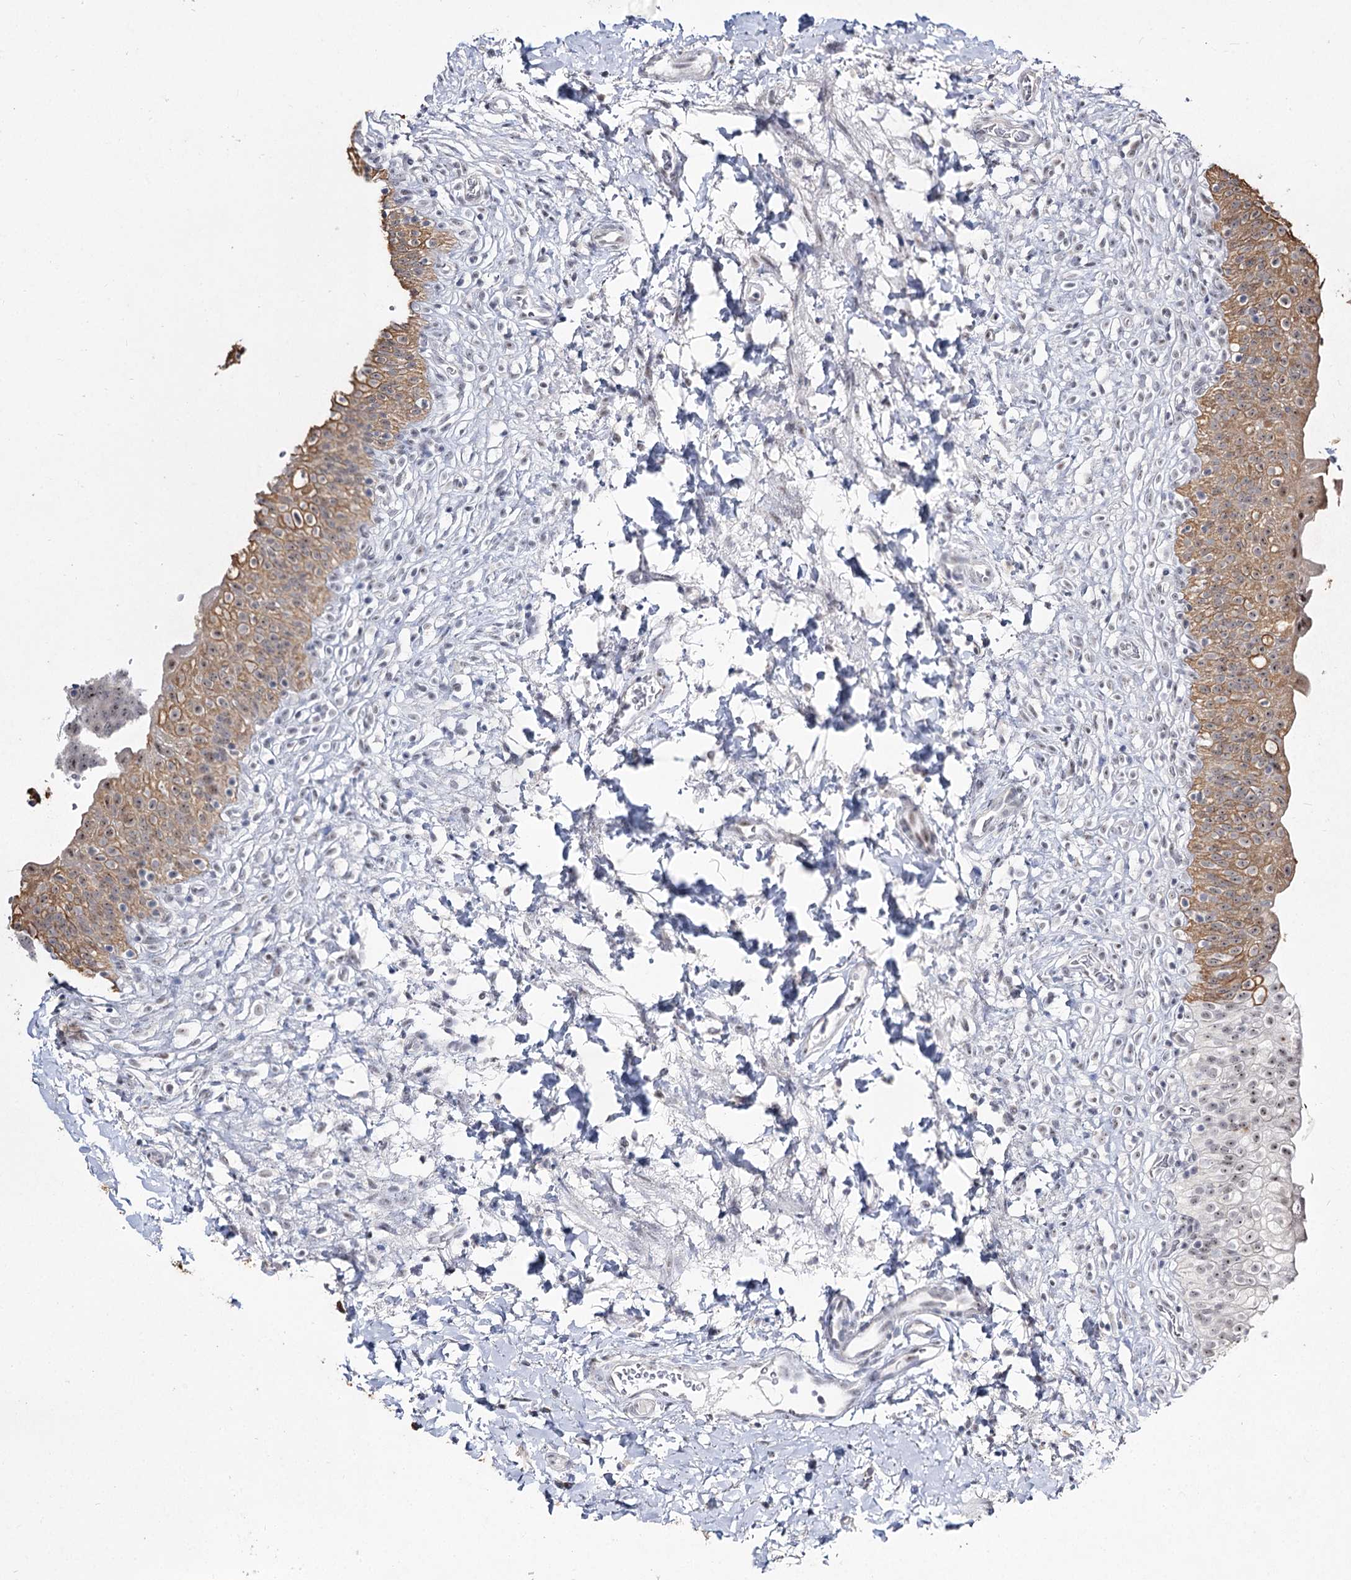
{"staining": {"intensity": "moderate", "quantity": ">75%", "location": "cytoplasmic/membranous,nuclear"}, "tissue": "urinary bladder", "cell_type": "Urothelial cells", "image_type": "normal", "snomed": [{"axis": "morphology", "description": "Normal tissue, NOS"}, {"axis": "topography", "description": "Urinary bladder"}], "caption": "This is a histology image of immunohistochemistry staining of benign urinary bladder, which shows moderate staining in the cytoplasmic/membranous,nuclear of urothelial cells.", "gene": "DDX50", "patient": {"sex": "male", "age": 55}}